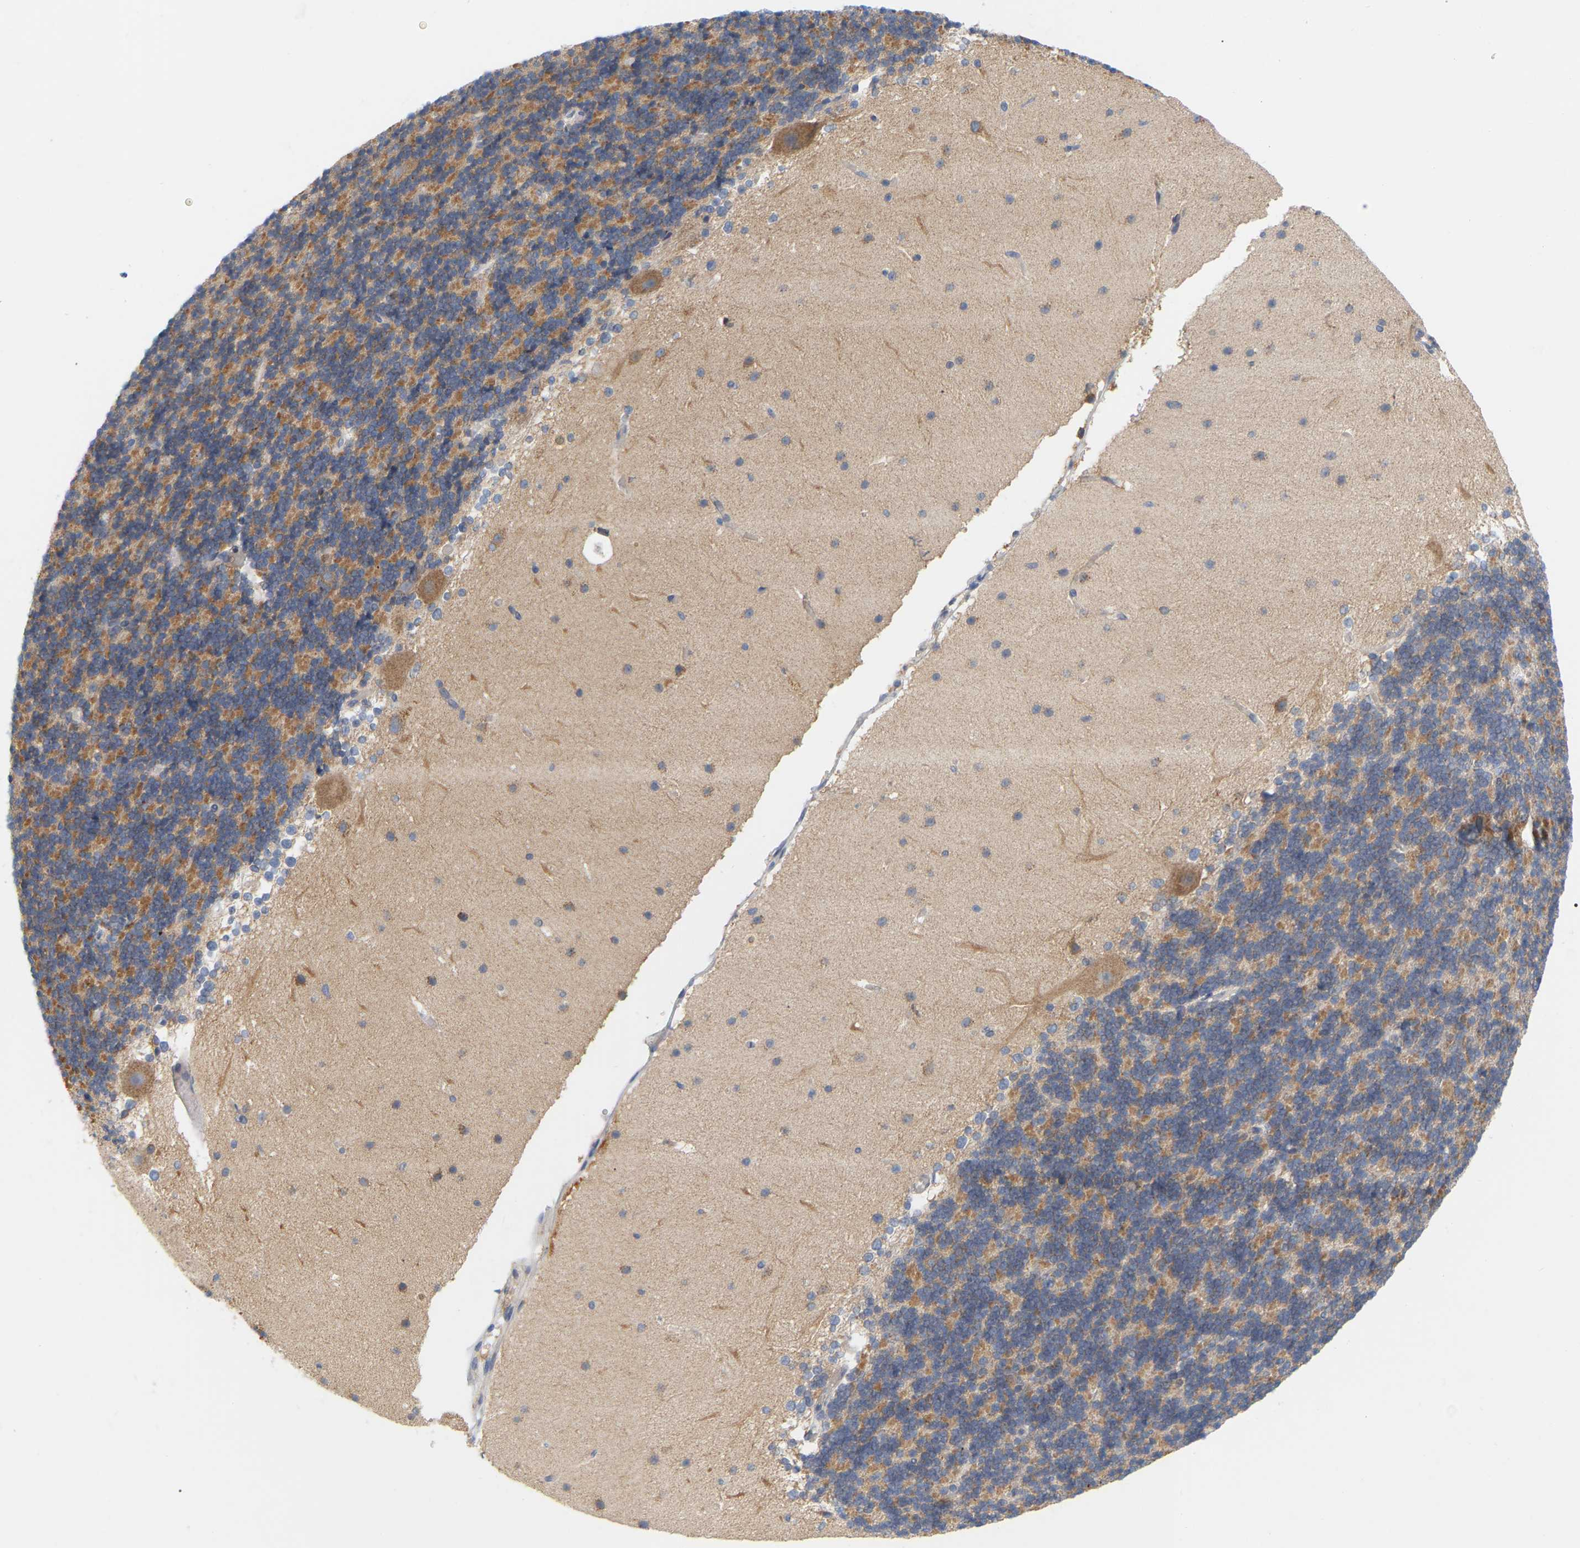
{"staining": {"intensity": "moderate", "quantity": ">75%", "location": "cytoplasmic/membranous"}, "tissue": "cerebellum", "cell_type": "Cells in granular layer", "image_type": "normal", "snomed": [{"axis": "morphology", "description": "Normal tissue, NOS"}, {"axis": "topography", "description": "Cerebellum"}], "caption": "Approximately >75% of cells in granular layer in unremarkable human cerebellum display moderate cytoplasmic/membranous protein positivity as visualized by brown immunohistochemical staining.", "gene": "MINDY4", "patient": {"sex": "female", "age": 19}}